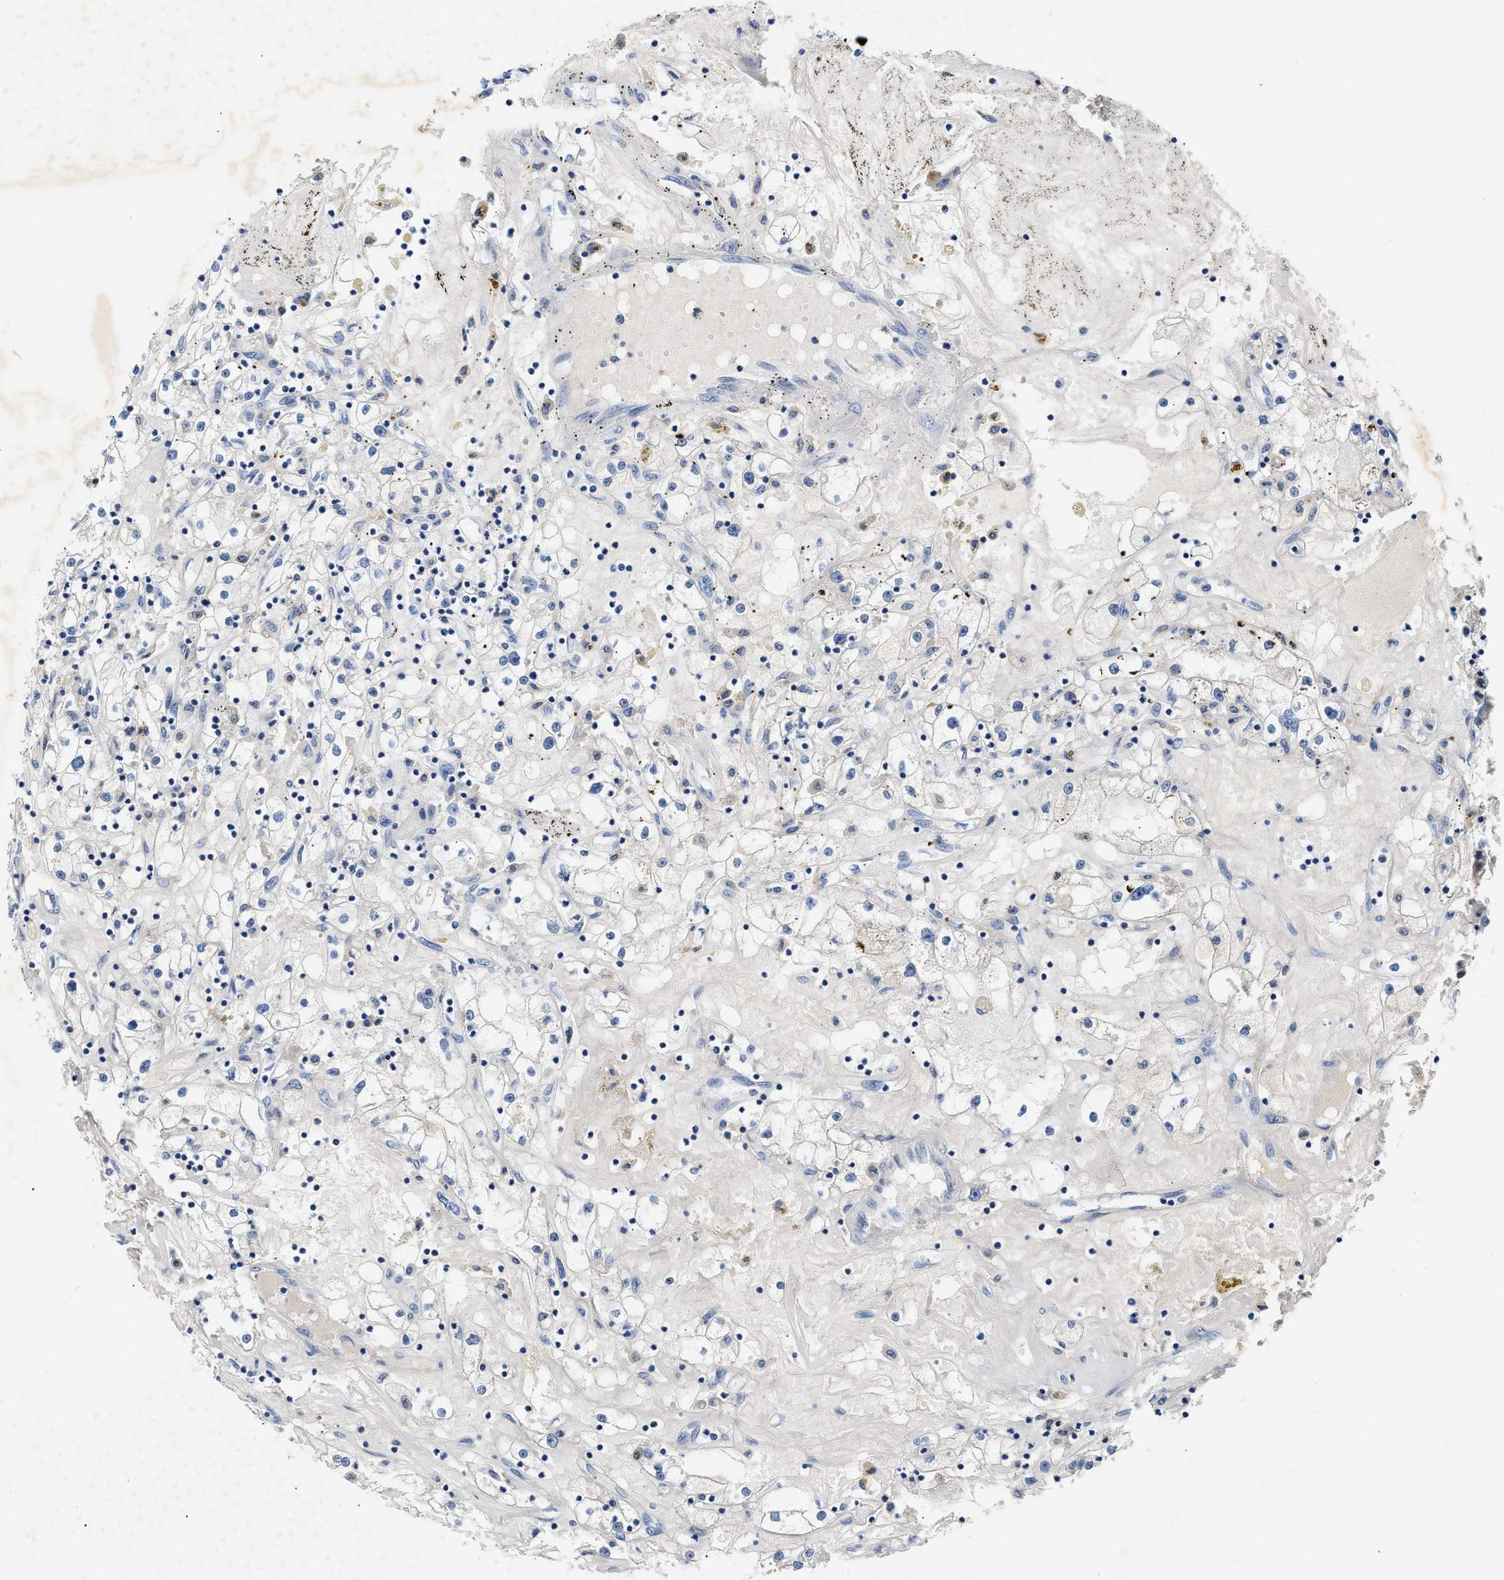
{"staining": {"intensity": "negative", "quantity": "none", "location": "none"}, "tissue": "renal cancer", "cell_type": "Tumor cells", "image_type": "cancer", "snomed": [{"axis": "morphology", "description": "Adenocarcinoma, NOS"}, {"axis": "topography", "description": "Kidney"}], "caption": "The photomicrograph displays no significant positivity in tumor cells of renal adenocarcinoma.", "gene": "TUT7", "patient": {"sex": "male", "age": 56}}